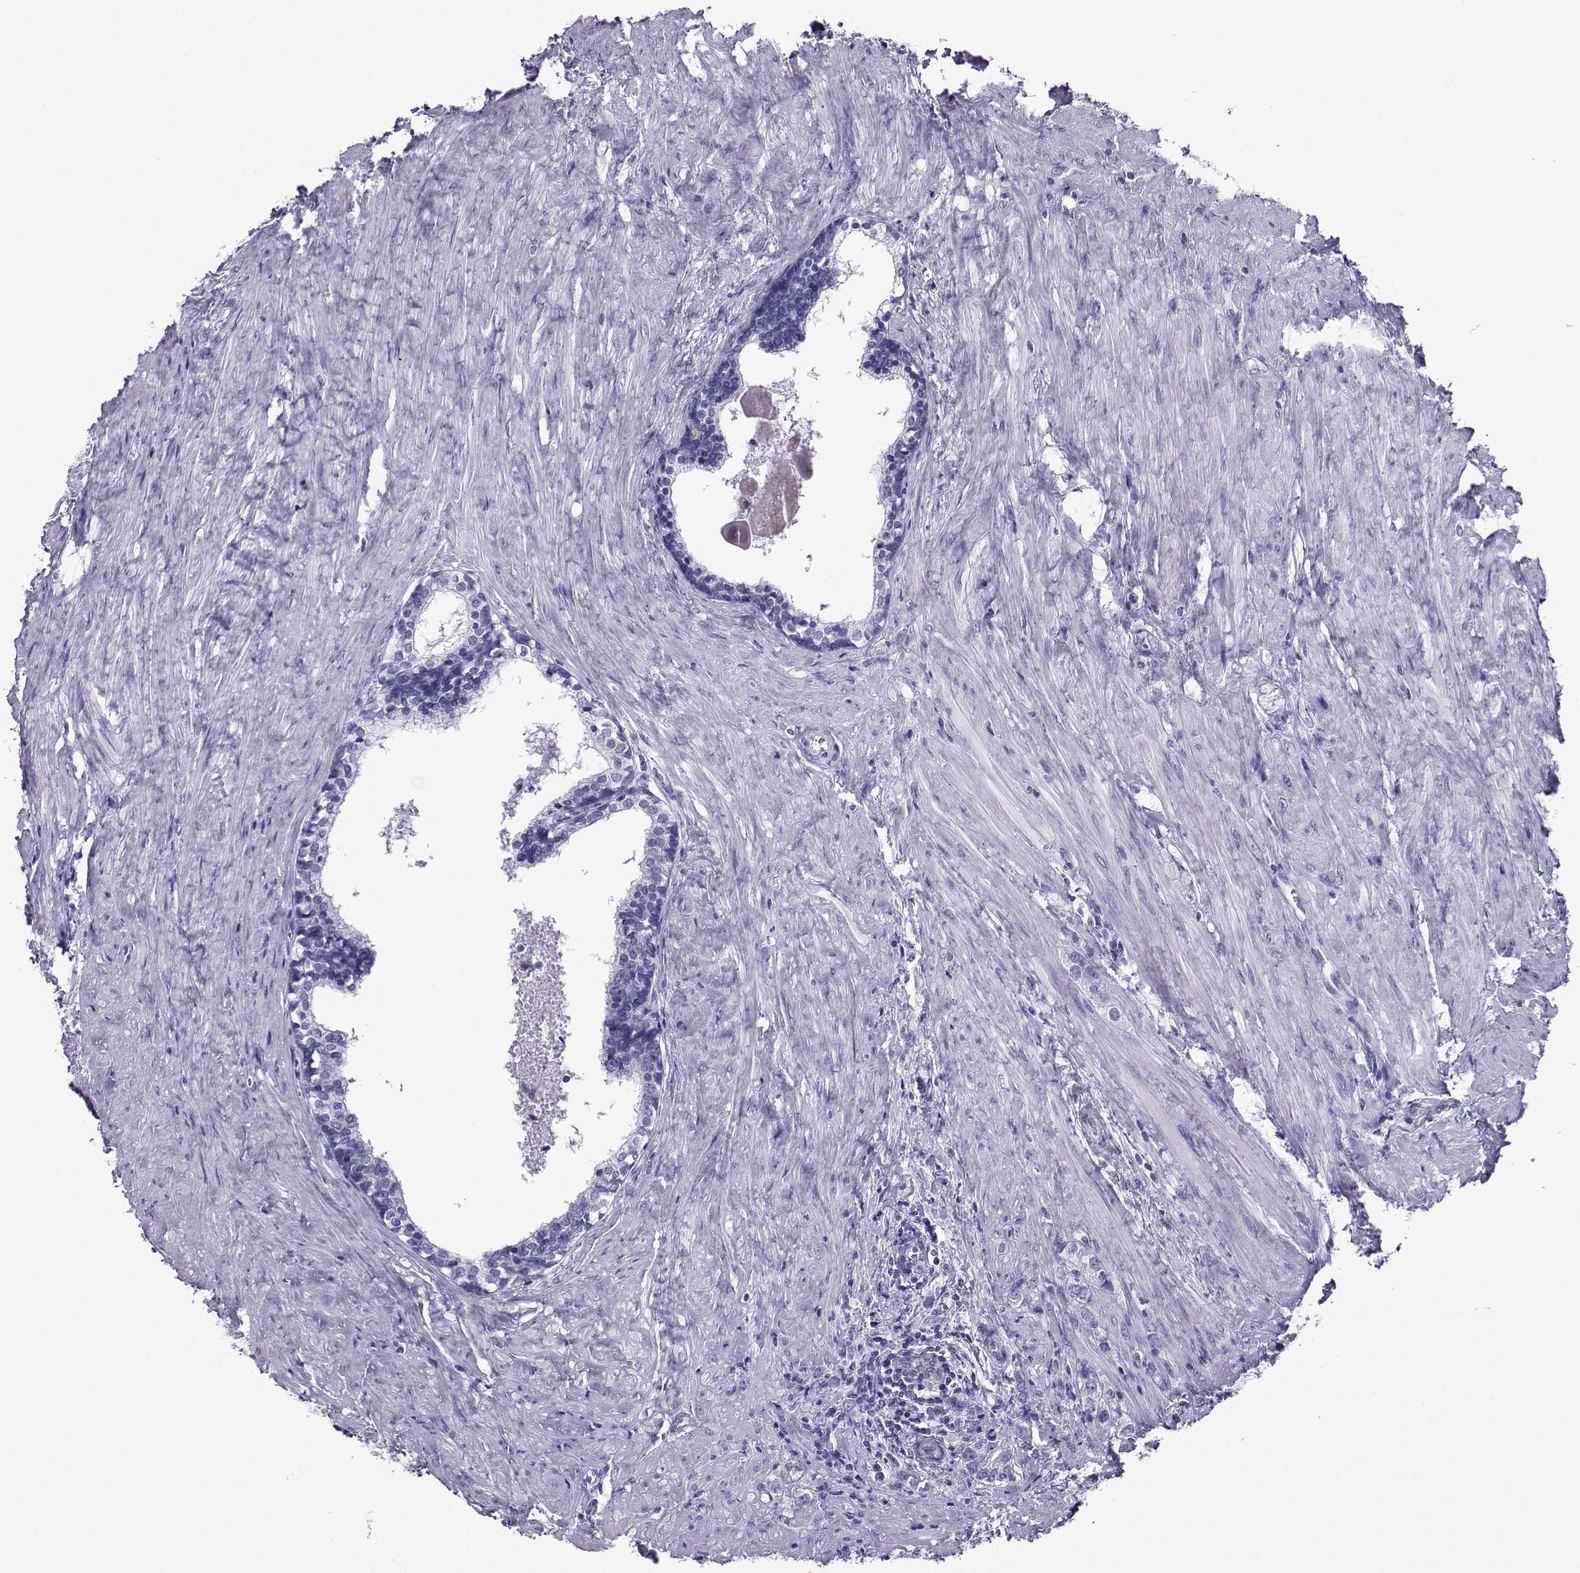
{"staining": {"intensity": "negative", "quantity": "none", "location": "none"}, "tissue": "prostate cancer", "cell_type": "Tumor cells", "image_type": "cancer", "snomed": [{"axis": "morphology", "description": "Adenocarcinoma, NOS"}, {"axis": "topography", "description": "Prostate and seminal vesicle, NOS"}], "caption": "High magnification brightfield microscopy of prostate cancer stained with DAB (brown) and counterstained with hematoxylin (blue): tumor cells show no significant expression. (DAB immunohistochemistry (IHC) with hematoxylin counter stain).", "gene": "CRYBB1", "patient": {"sex": "male", "age": 63}}